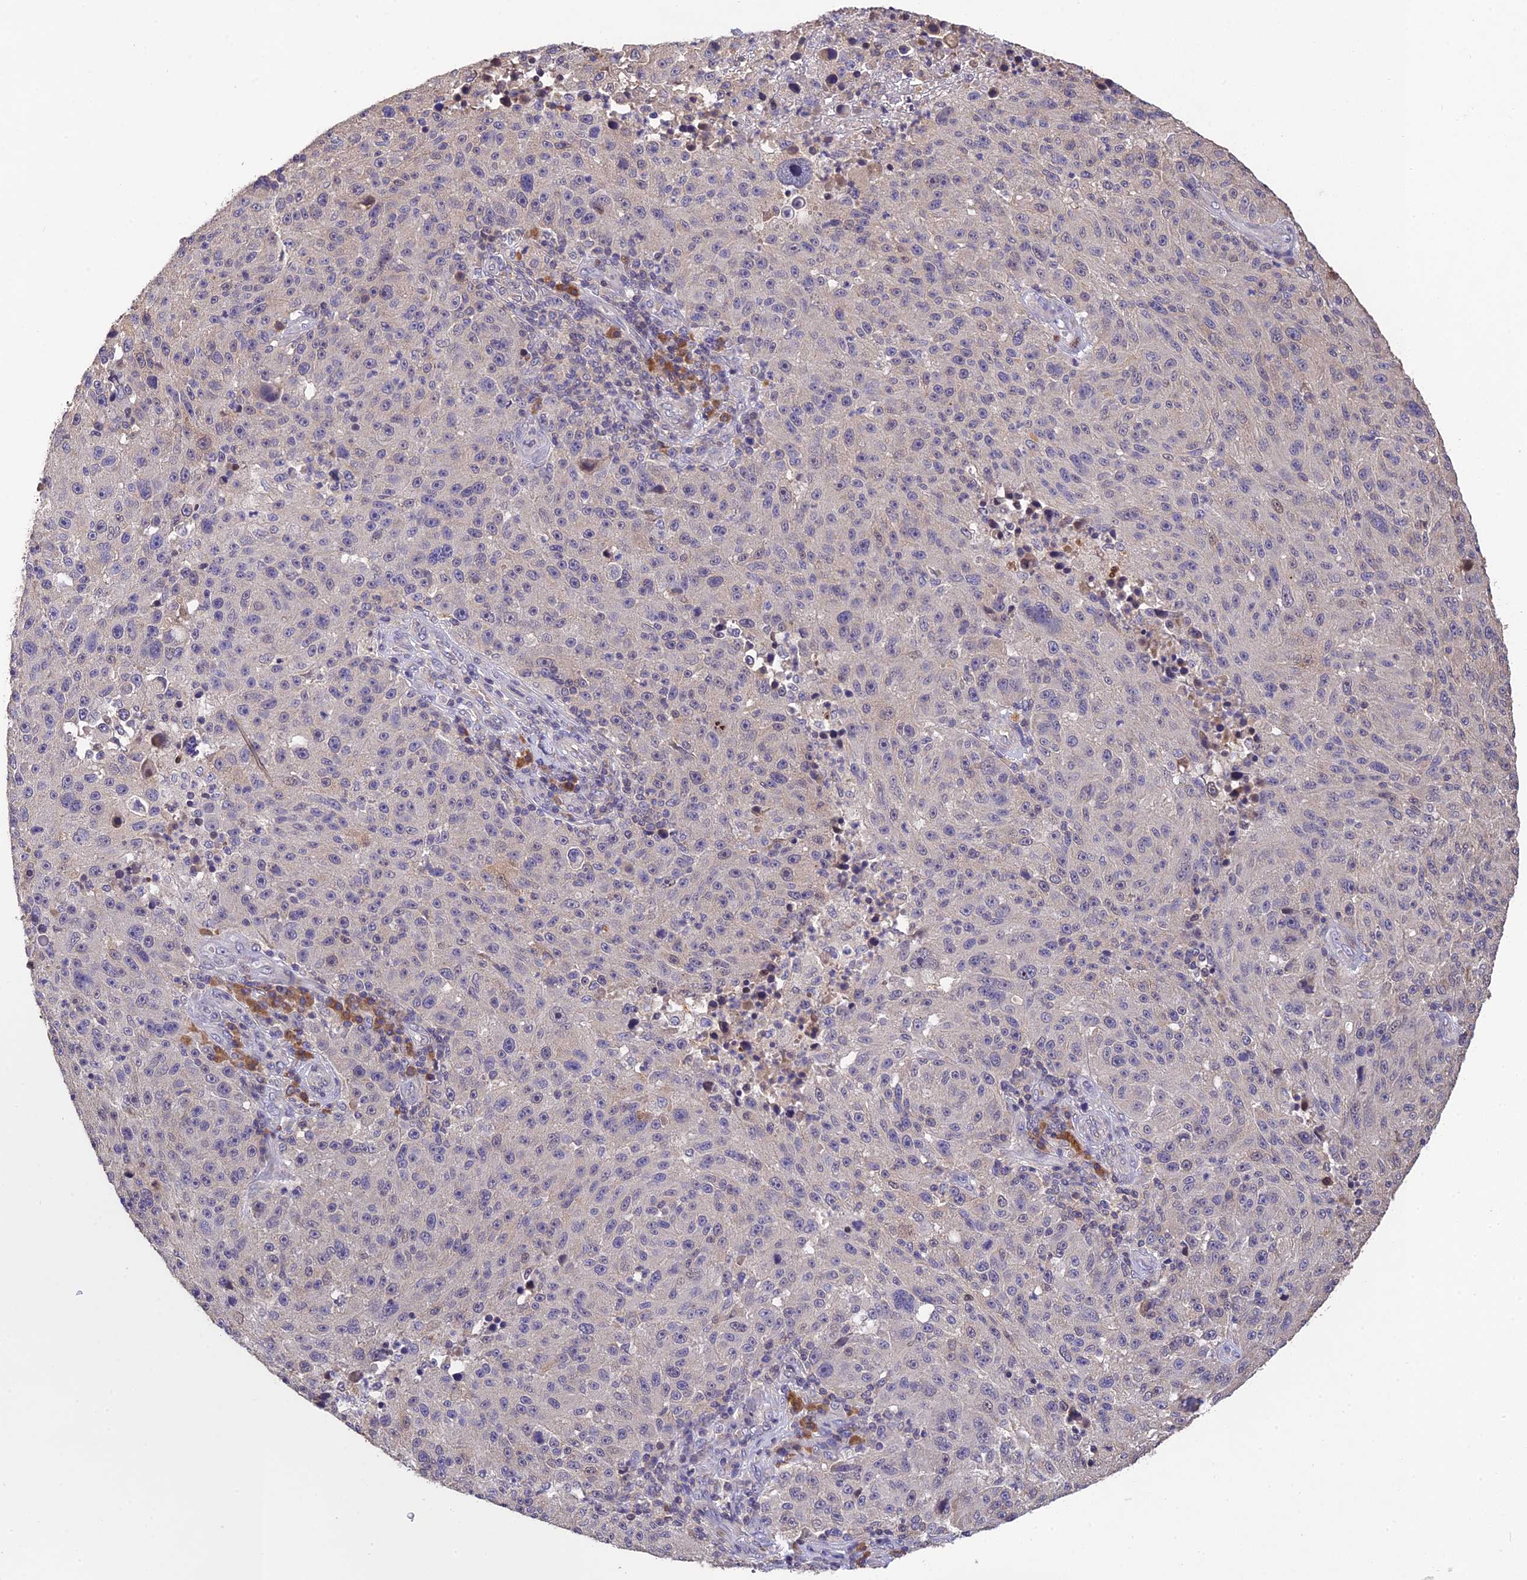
{"staining": {"intensity": "negative", "quantity": "none", "location": "none"}, "tissue": "melanoma", "cell_type": "Tumor cells", "image_type": "cancer", "snomed": [{"axis": "morphology", "description": "Malignant melanoma, NOS"}, {"axis": "topography", "description": "Skin"}], "caption": "Melanoma was stained to show a protein in brown. There is no significant expression in tumor cells.", "gene": "DENND5B", "patient": {"sex": "male", "age": 53}}